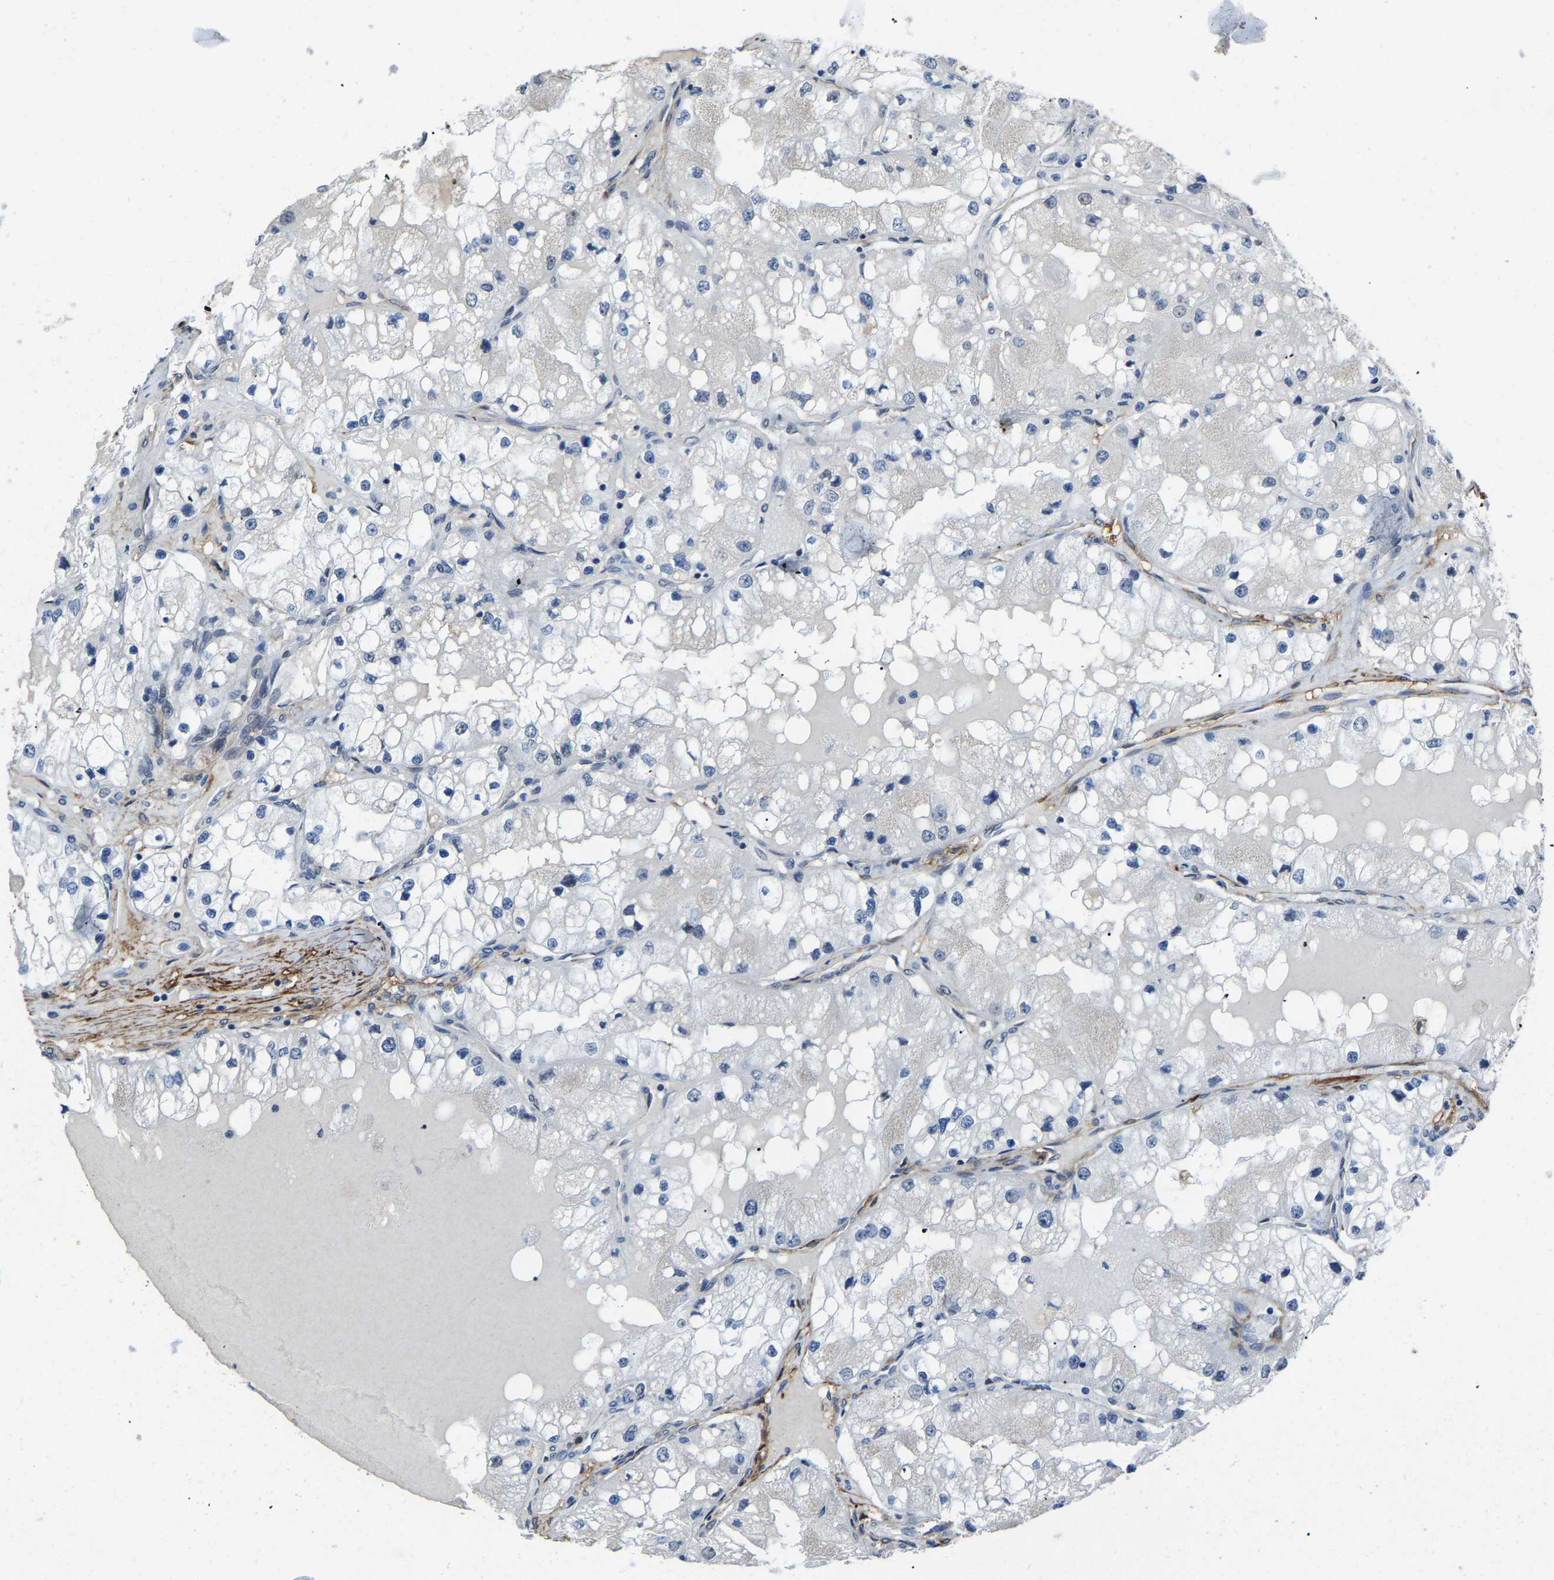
{"staining": {"intensity": "negative", "quantity": "none", "location": "none"}, "tissue": "renal cancer", "cell_type": "Tumor cells", "image_type": "cancer", "snomed": [{"axis": "morphology", "description": "Adenocarcinoma, NOS"}, {"axis": "topography", "description": "Kidney"}], "caption": "There is no significant staining in tumor cells of adenocarcinoma (renal).", "gene": "DDX5", "patient": {"sex": "male", "age": 68}}